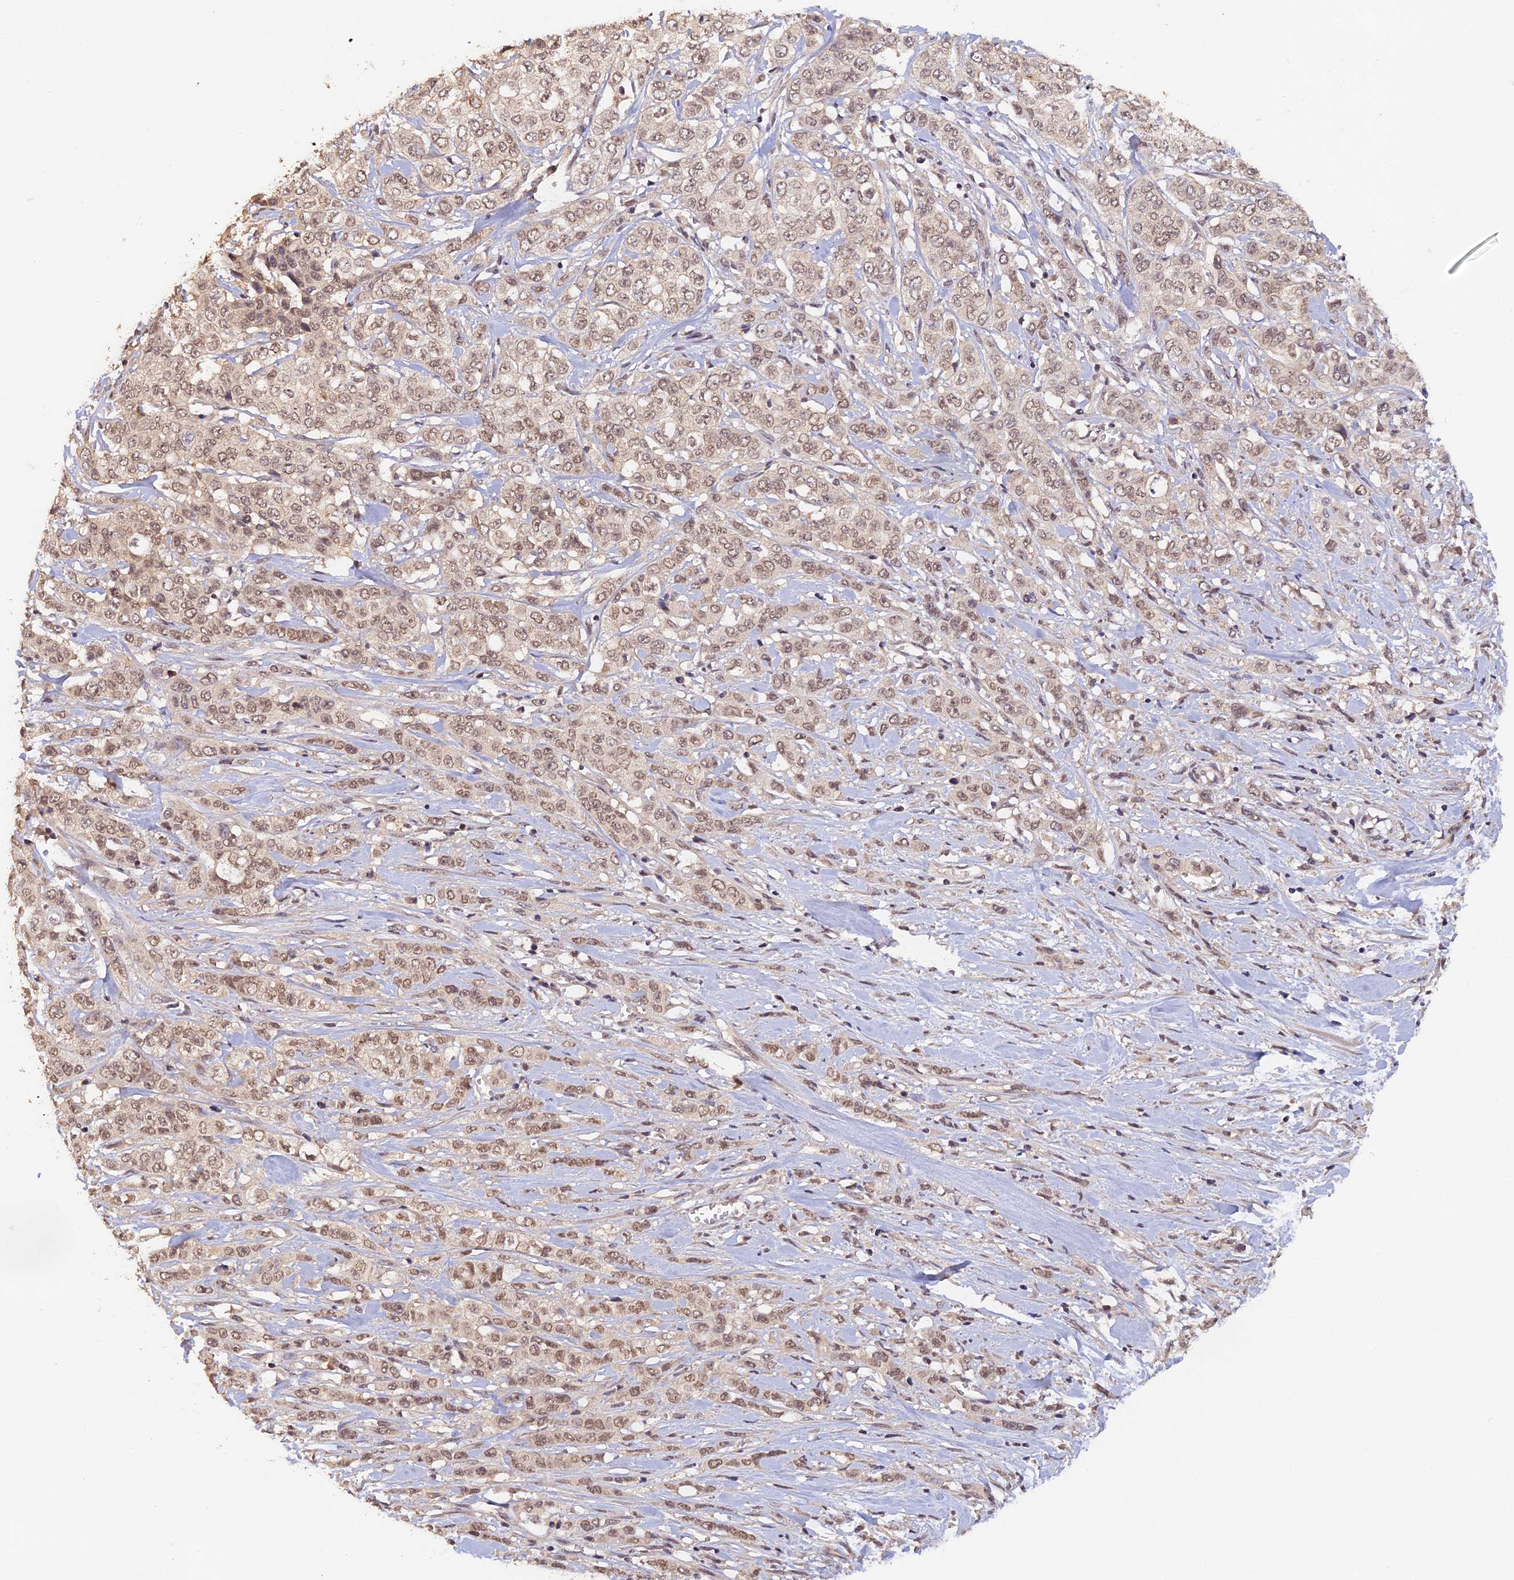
{"staining": {"intensity": "moderate", "quantity": "25%-75%", "location": "nuclear"}, "tissue": "stomach cancer", "cell_type": "Tumor cells", "image_type": "cancer", "snomed": [{"axis": "morphology", "description": "Adenocarcinoma, NOS"}, {"axis": "topography", "description": "Stomach, upper"}], "caption": "Moderate nuclear expression for a protein is appreciated in about 25%-75% of tumor cells of stomach cancer (adenocarcinoma) using immunohistochemistry (IHC).", "gene": "ZNF436", "patient": {"sex": "male", "age": 62}}